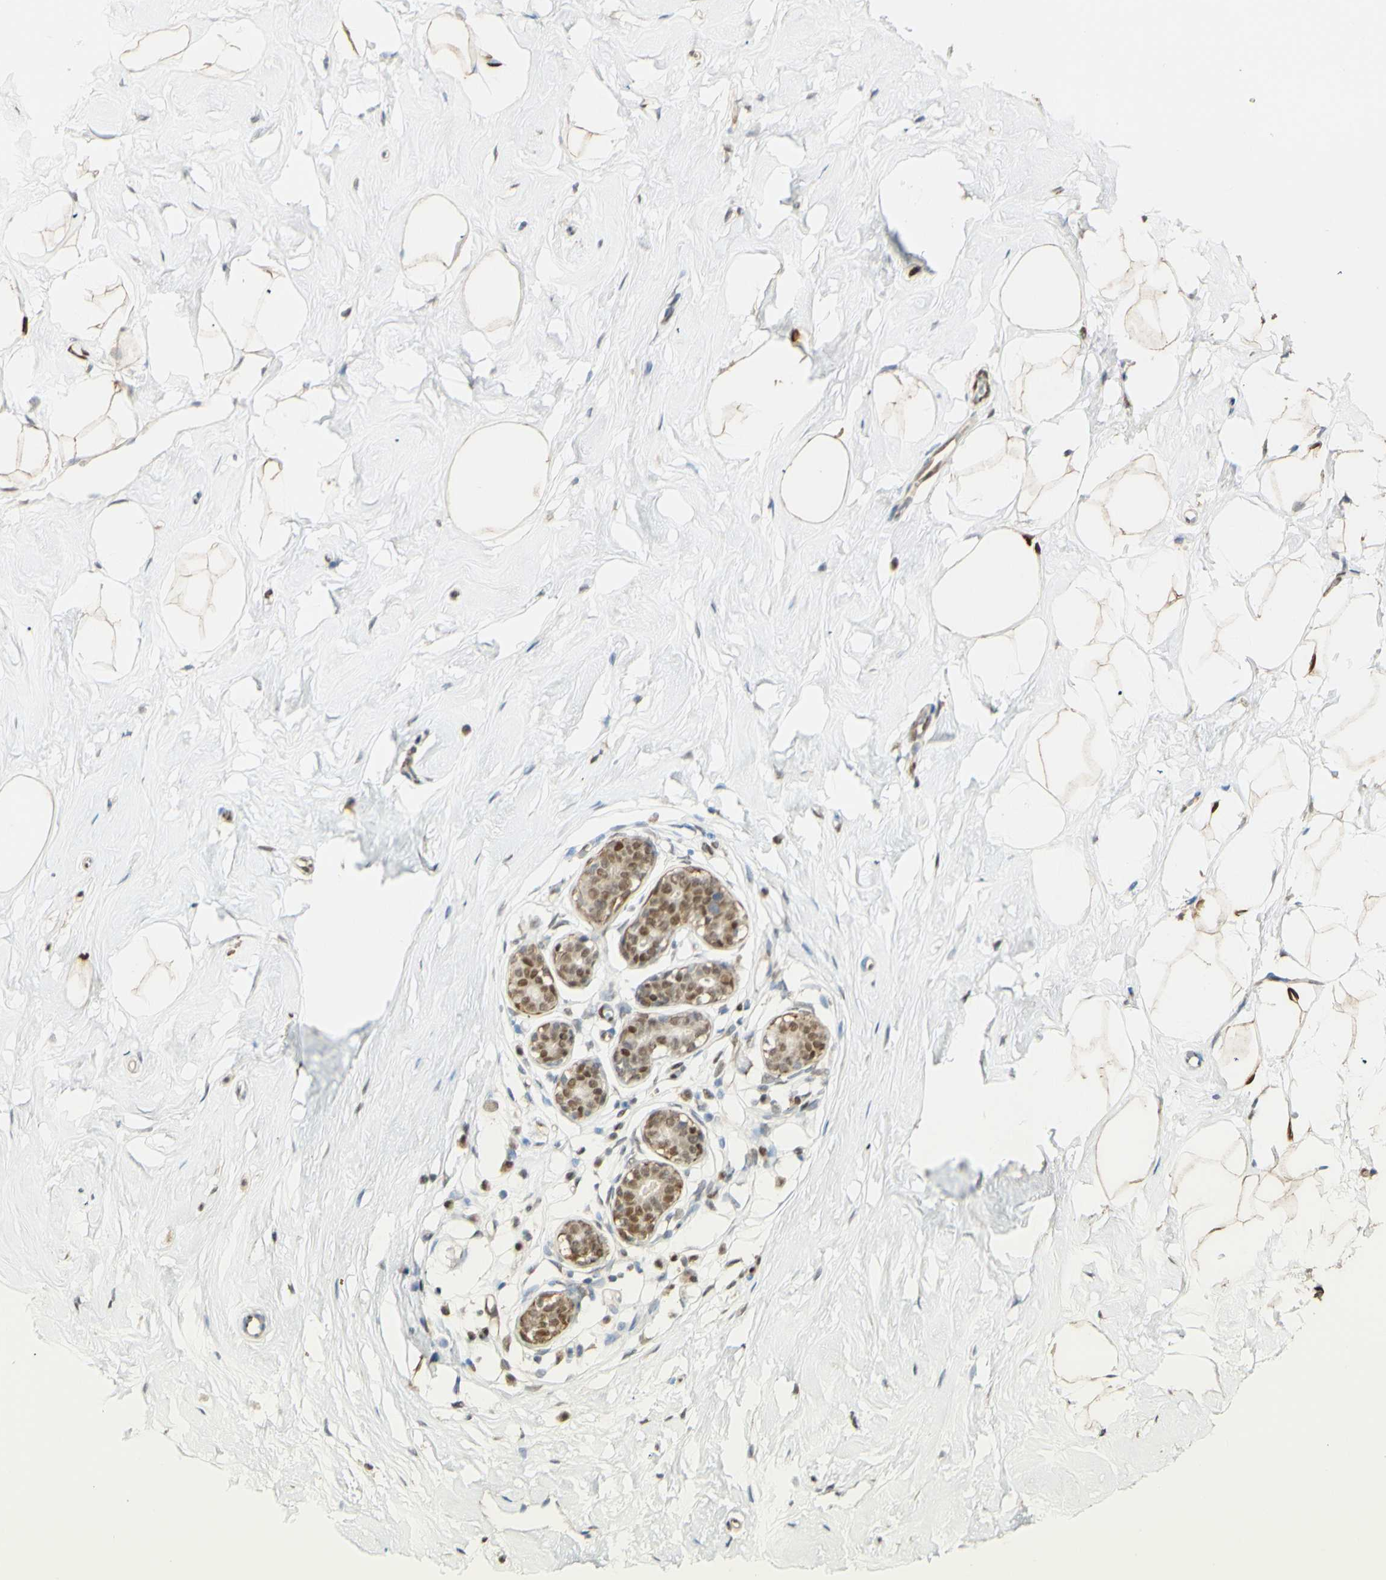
{"staining": {"intensity": "negative", "quantity": "none", "location": "none"}, "tissue": "breast", "cell_type": "Adipocytes", "image_type": "normal", "snomed": [{"axis": "morphology", "description": "Normal tissue, NOS"}, {"axis": "topography", "description": "Breast"}], "caption": "High power microscopy histopathology image of an immunohistochemistry image of unremarkable breast, revealing no significant positivity in adipocytes. The staining is performed using DAB (3,3'-diaminobenzidine) brown chromogen with nuclei counter-stained in using hematoxylin.", "gene": "MAP3K4", "patient": {"sex": "female", "age": 23}}